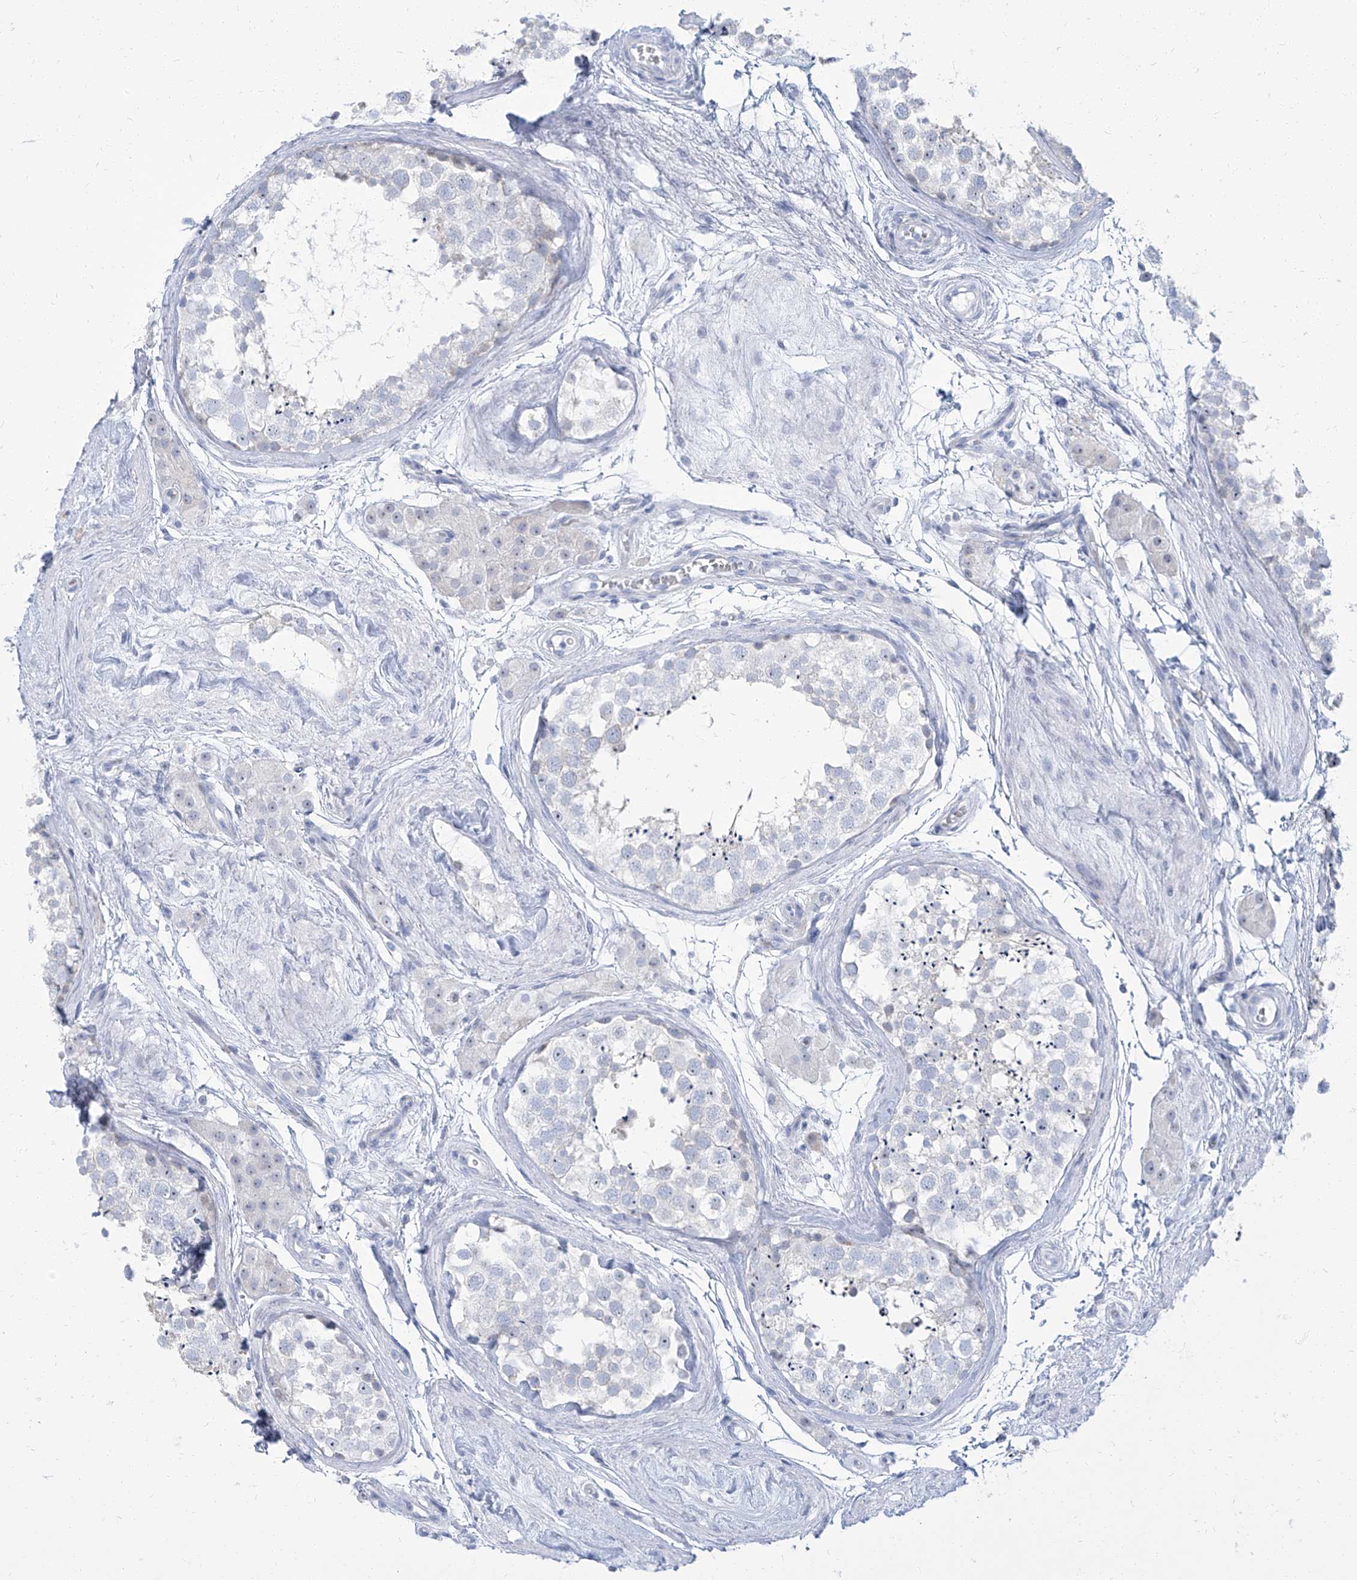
{"staining": {"intensity": "negative", "quantity": "none", "location": "none"}, "tissue": "testis", "cell_type": "Cells in seminiferous ducts", "image_type": "normal", "snomed": [{"axis": "morphology", "description": "Normal tissue, NOS"}, {"axis": "topography", "description": "Testis"}], "caption": "Immunohistochemistry of benign testis shows no staining in cells in seminiferous ducts. The staining was performed using DAB (3,3'-diaminobenzidine) to visualize the protein expression in brown, while the nuclei were stained in blue with hematoxylin (Magnification: 20x).", "gene": "TXLNB", "patient": {"sex": "male", "age": 56}}